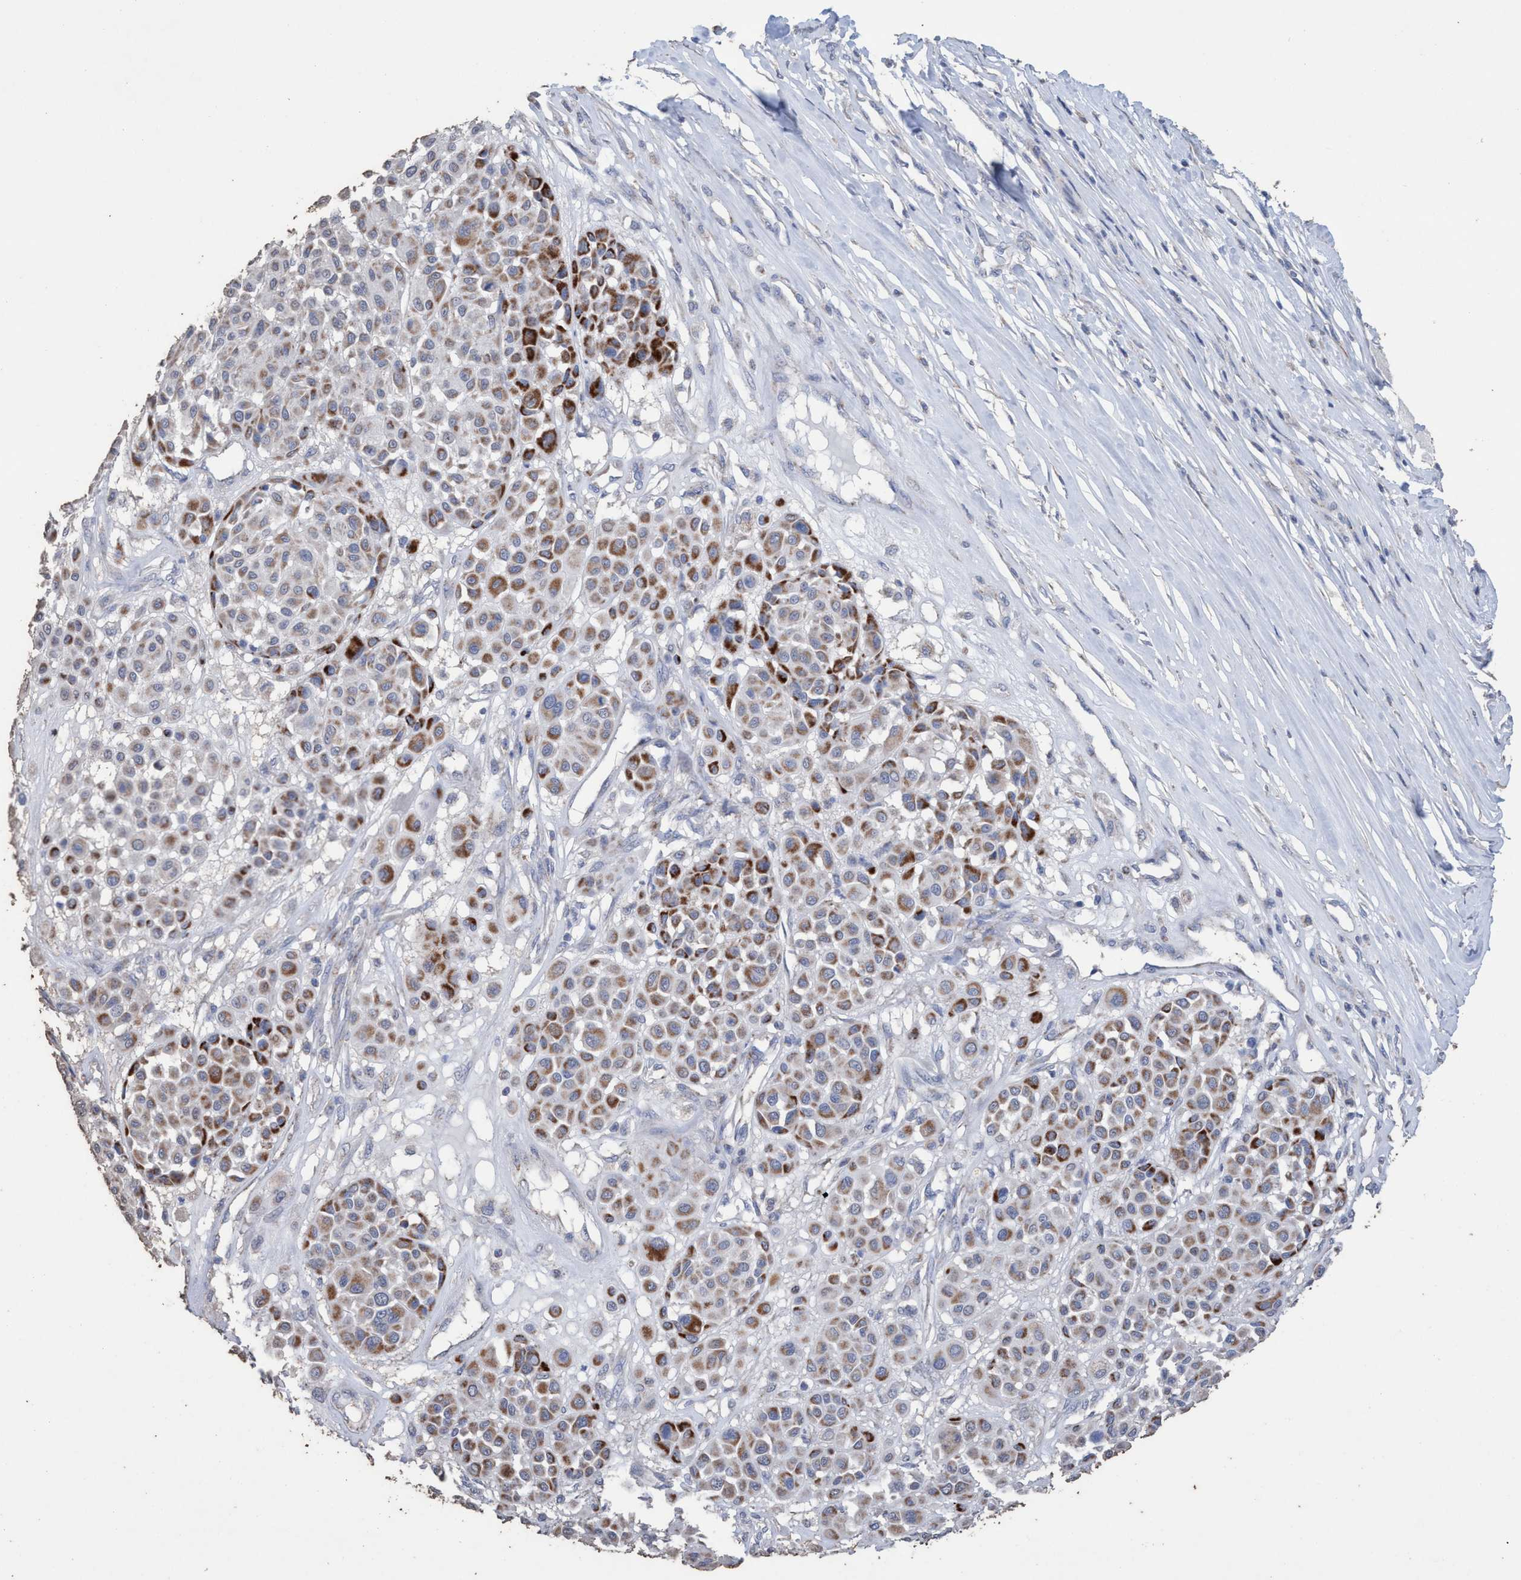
{"staining": {"intensity": "moderate", "quantity": "25%-75%", "location": "cytoplasmic/membranous"}, "tissue": "melanoma", "cell_type": "Tumor cells", "image_type": "cancer", "snomed": [{"axis": "morphology", "description": "Malignant melanoma, Metastatic site"}, {"axis": "topography", "description": "Soft tissue"}], "caption": "Malignant melanoma (metastatic site) stained with DAB (3,3'-diaminobenzidine) immunohistochemistry (IHC) demonstrates medium levels of moderate cytoplasmic/membranous positivity in approximately 25%-75% of tumor cells.", "gene": "RSAD1", "patient": {"sex": "male", "age": 41}}